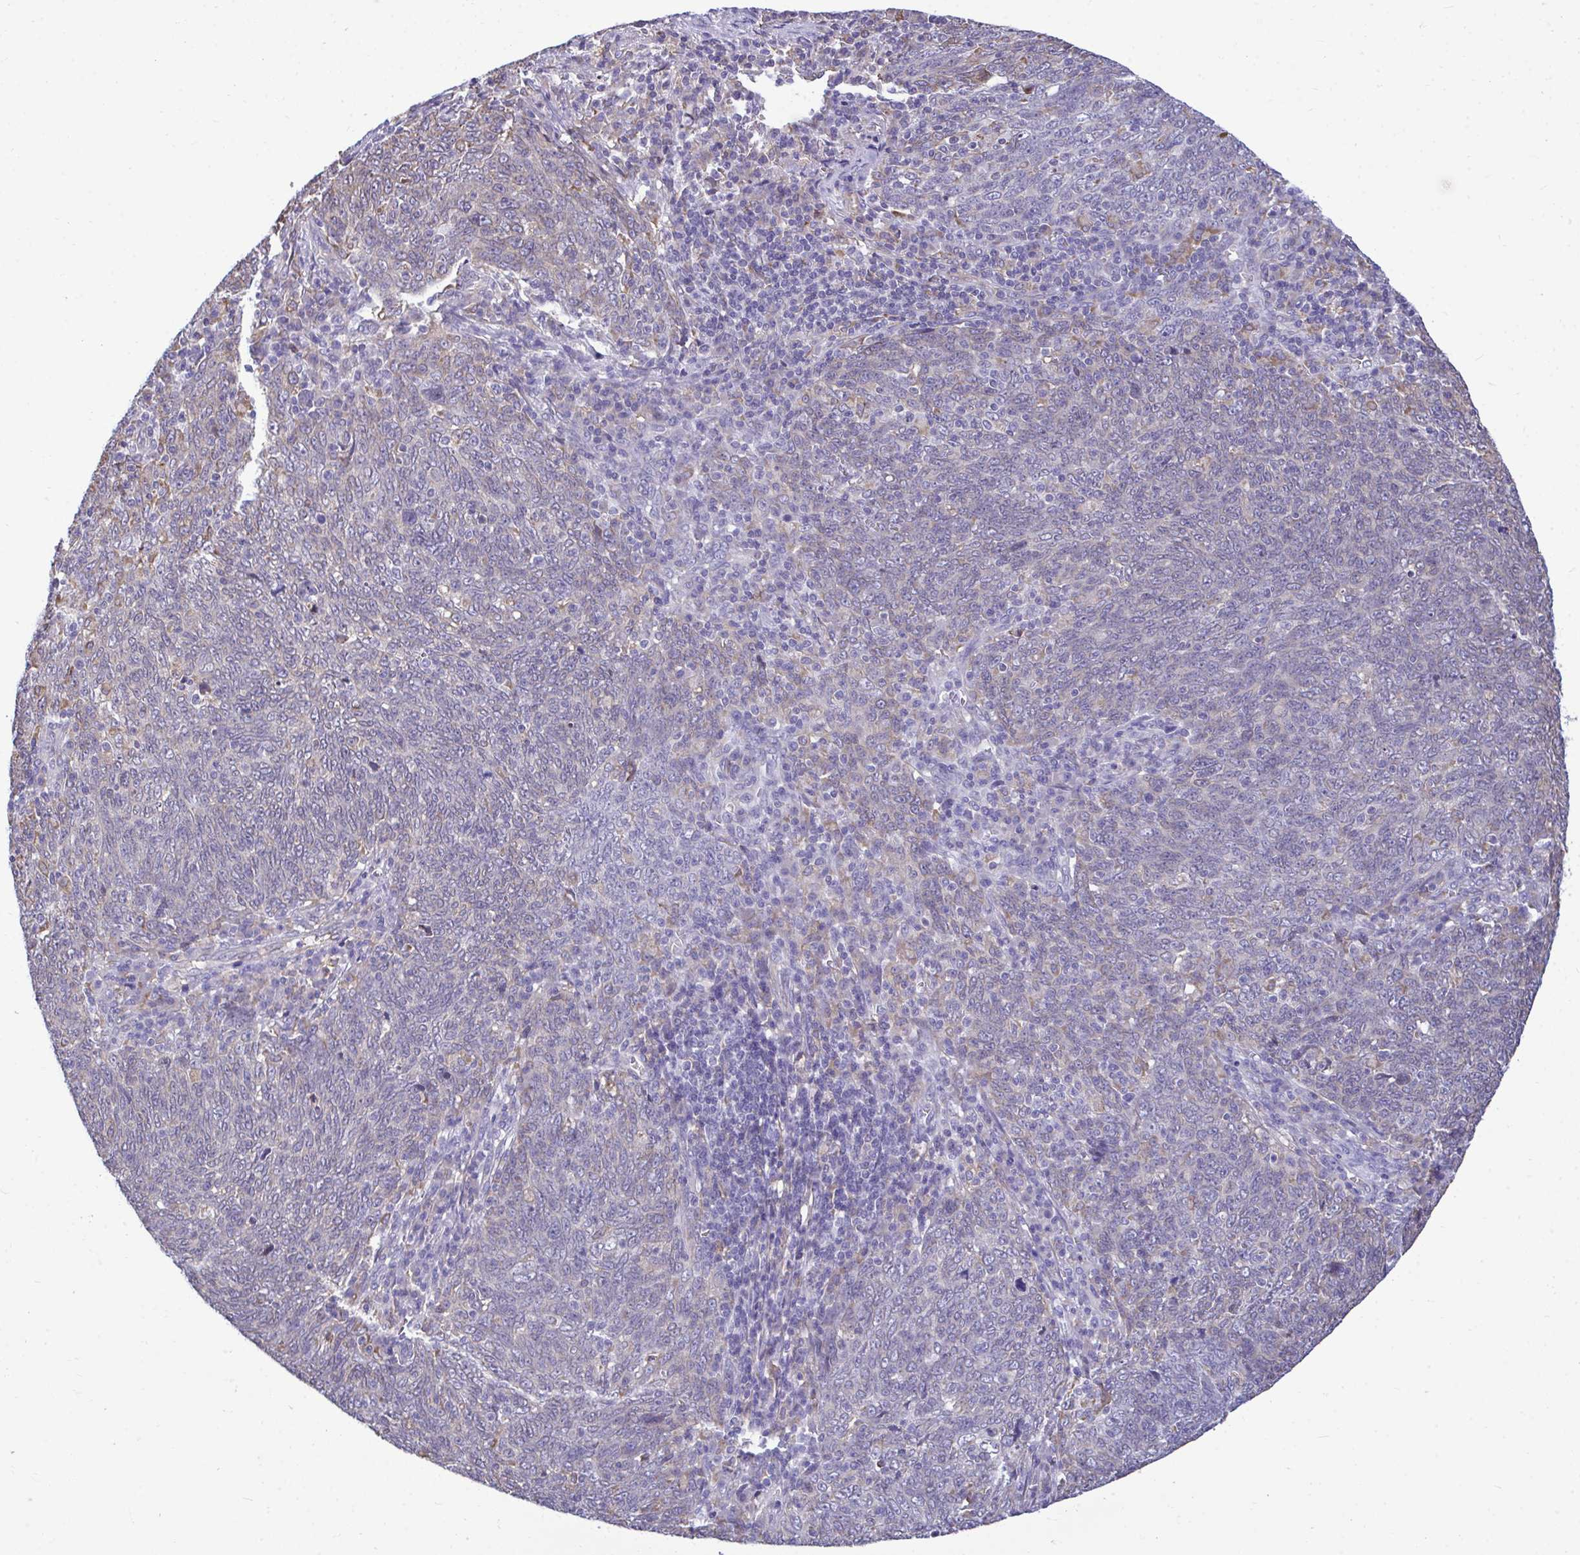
{"staining": {"intensity": "negative", "quantity": "none", "location": "none"}, "tissue": "lung cancer", "cell_type": "Tumor cells", "image_type": "cancer", "snomed": [{"axis": "morphology", "description": "Squamous cell carcinoma, NOS"}, {"axis": "topography", "description": "Lung"}], "caption": "This is a histopathology image of immunohistochemistry (IHC) staining of lung cancer, which shows no expression in tumor cells.", "gene": "PIGK", "patient": {"sex": "female", "age": 72}}